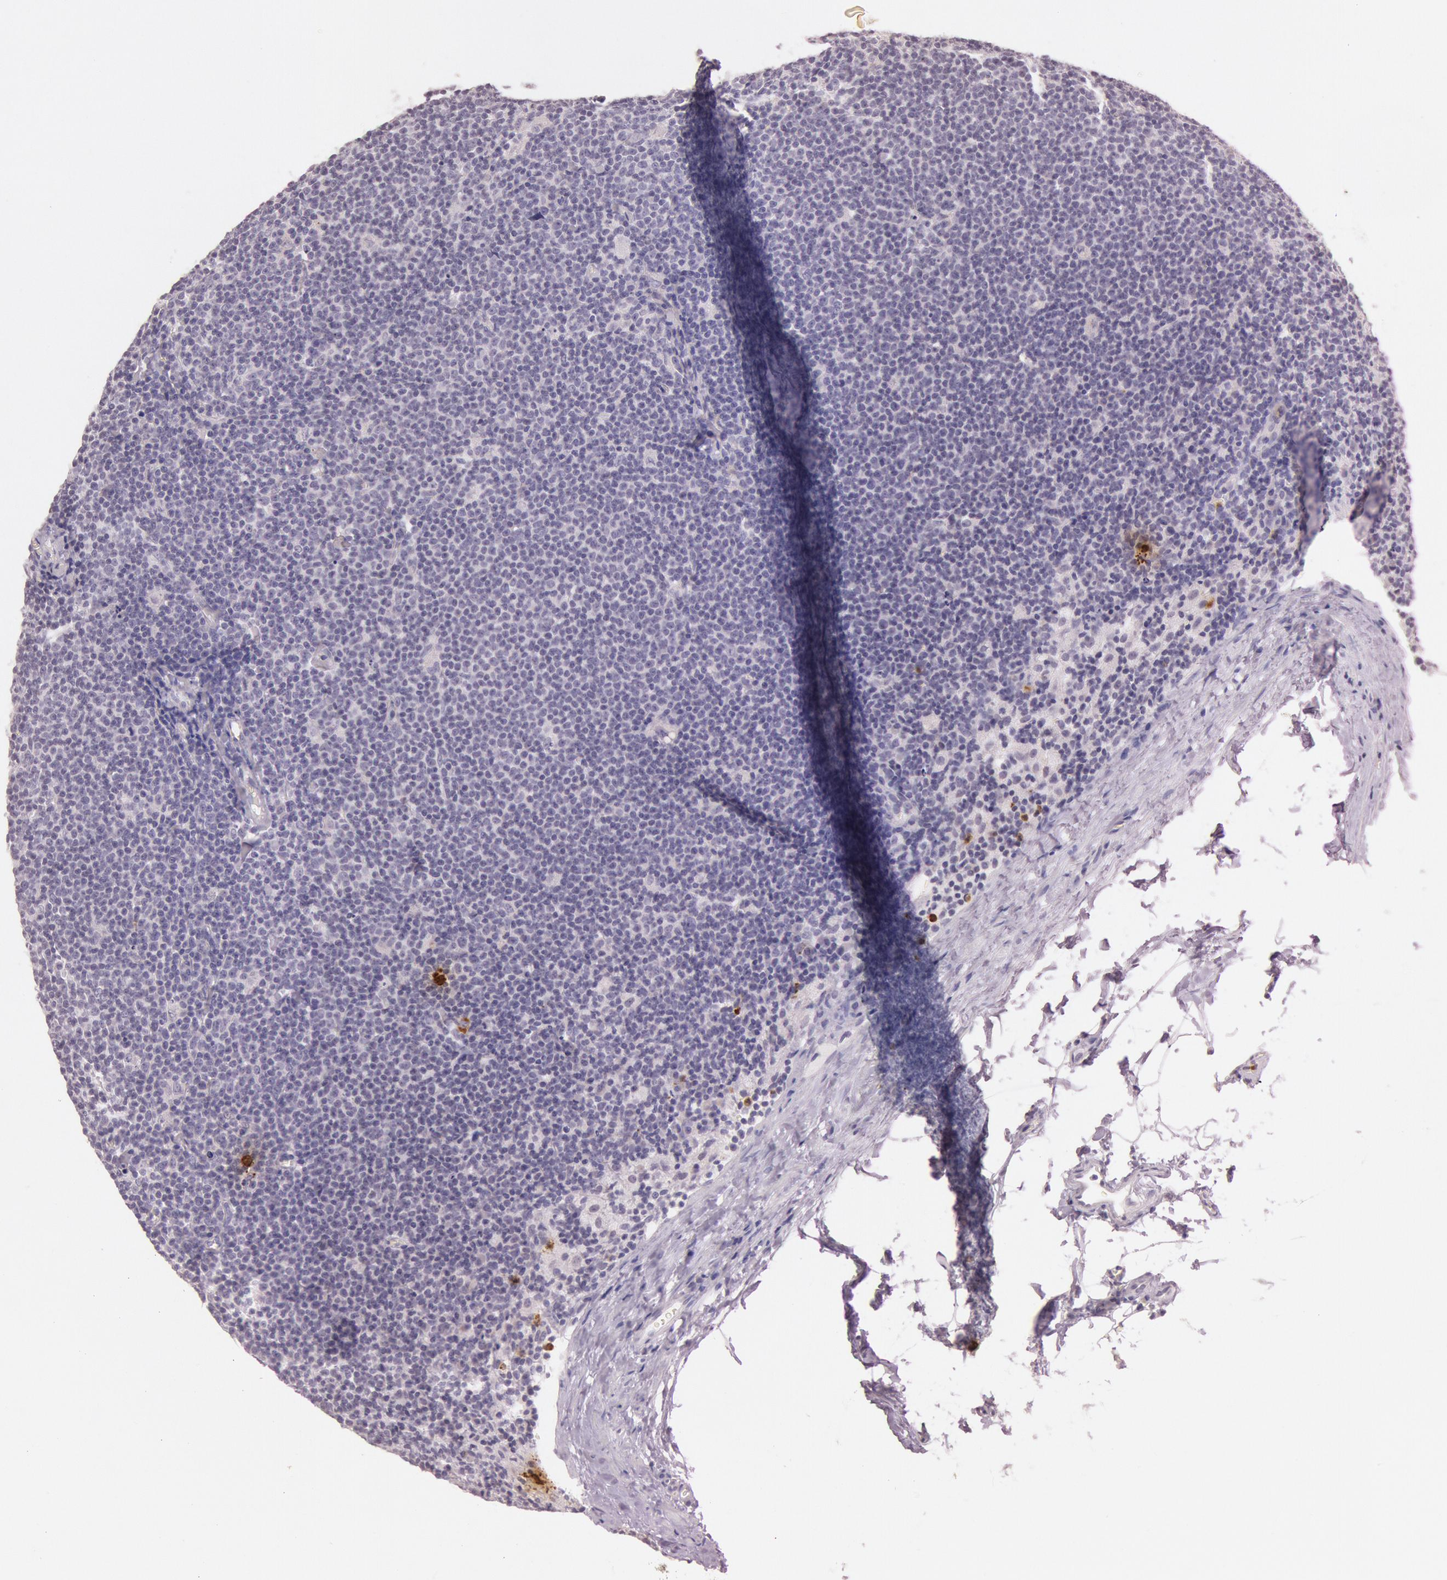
{"staining": {"intensity": "negative", "quantity": "none", "location": "none"}, "tissue": "lymphoma", "cell_type": "Tumor cells", "image_type": "cancer", "snomed": [{"axis": "morphology", "description": "Malignant lymphoma, non-Hodgkin's type, Low grade"}, {"axis": "topography", "description": "Lymph node"}], "caption": "An IHC histopathology image of malignant lymphoma, non-Hodgkin's type (low-grade) is shown. There is no staining in tumor cells of malignant lymphoma, non-Hodgkin's type (low-grade).", "gene": "KDM6A", "patient": {"sex": "male", "age": 65}}